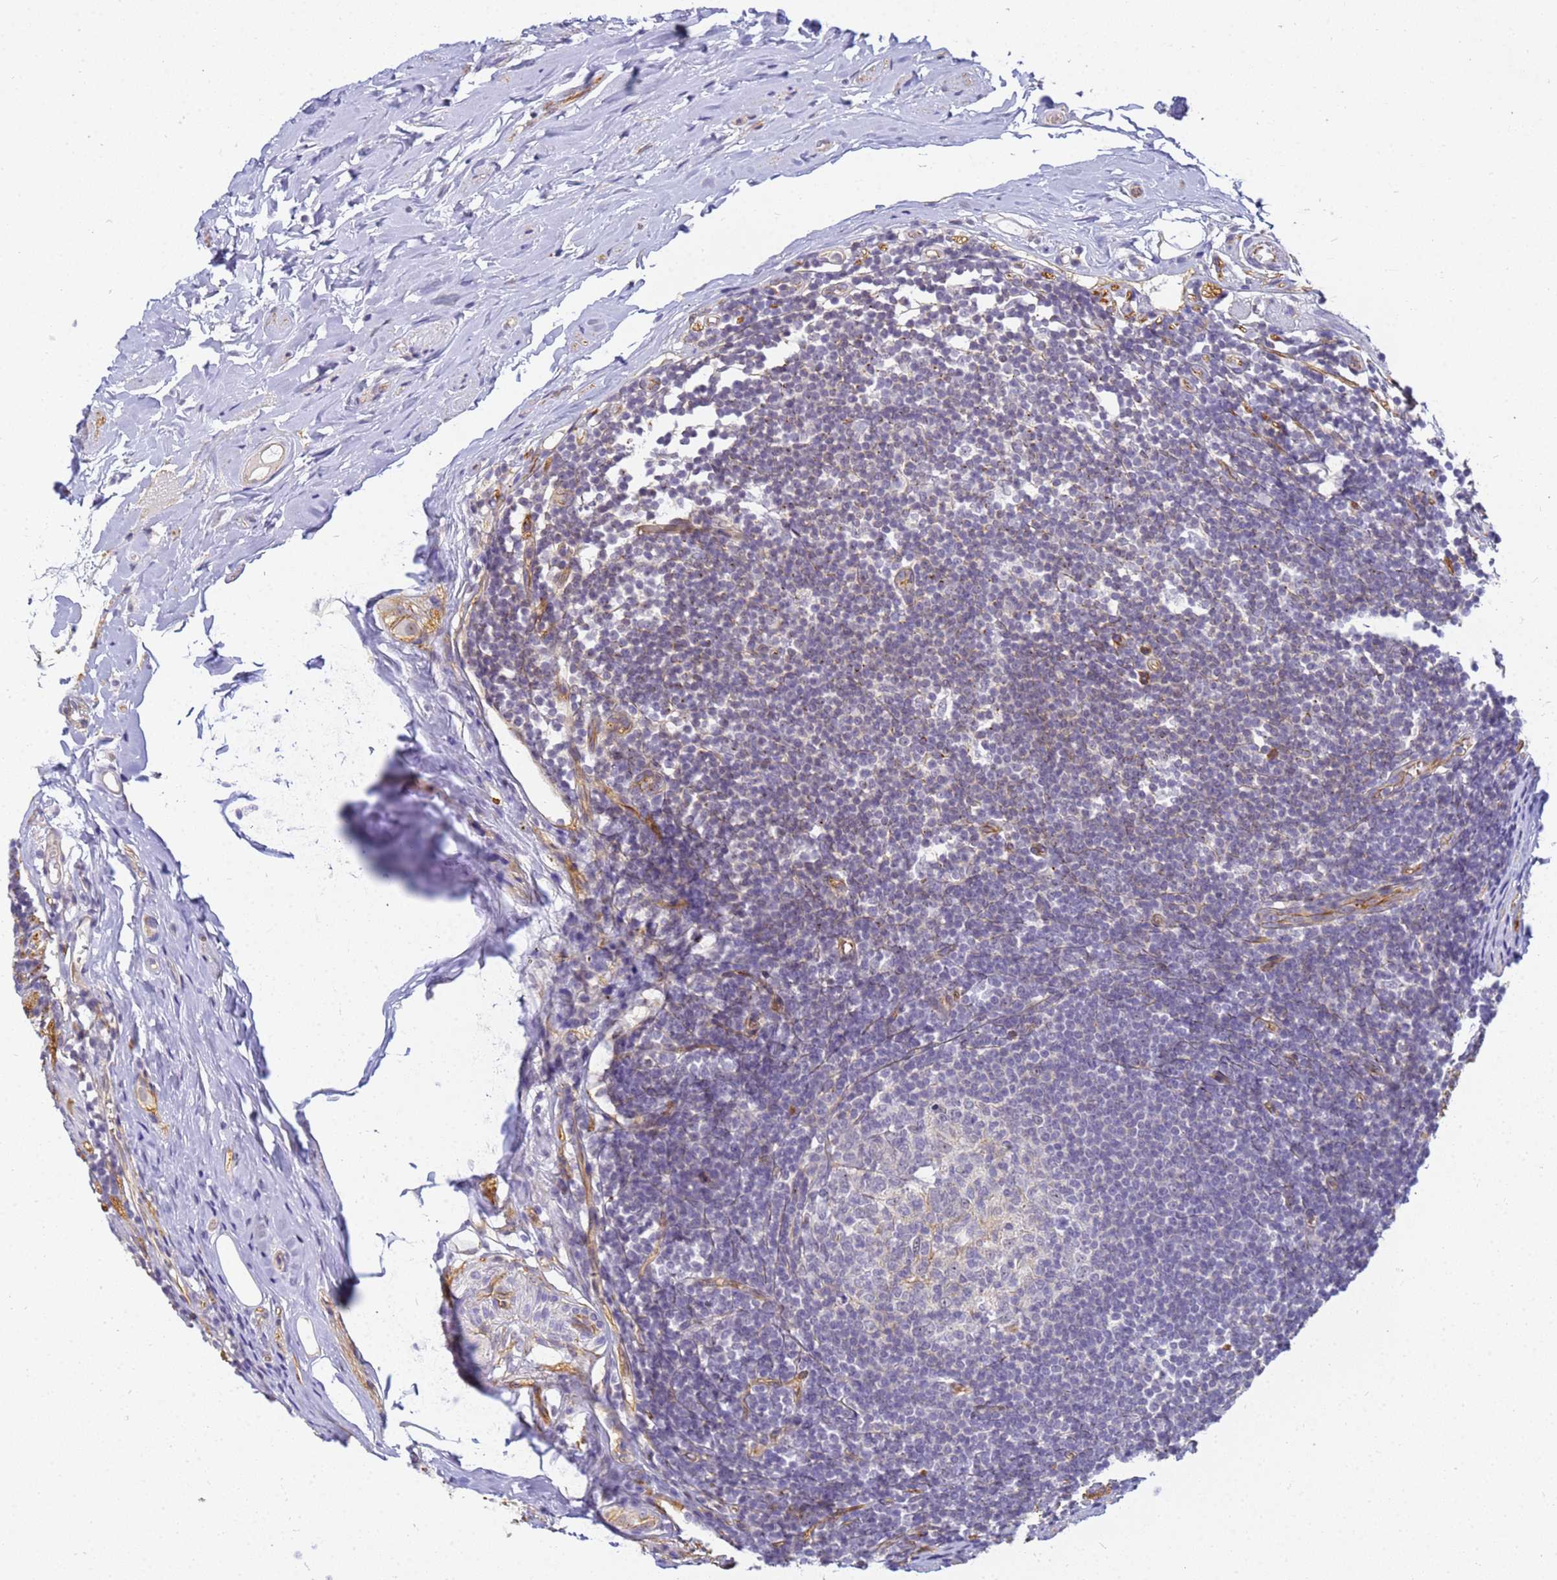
{"staining": {"intensity": "moderate", "quantity": "<25%", "location": "cytoplasmic/membranous"}, "tissue": "appendix", "cell_type": "Glandular cells", "image_type": "normal", "snomed": [{"axis": "morphology", "description": "Normal tissue, NOS"}, {"axis": "topography", "description": "Appendix"}], "caption": "The histopathology image demonstrates immunohistochemical staining of unremarkable appendix. There is moderate cytoplasmic/membranous expression is identified in about <25% of glandular cells.", "gene": "GON4L", "patient": {"sex": "female", "age": 62}}